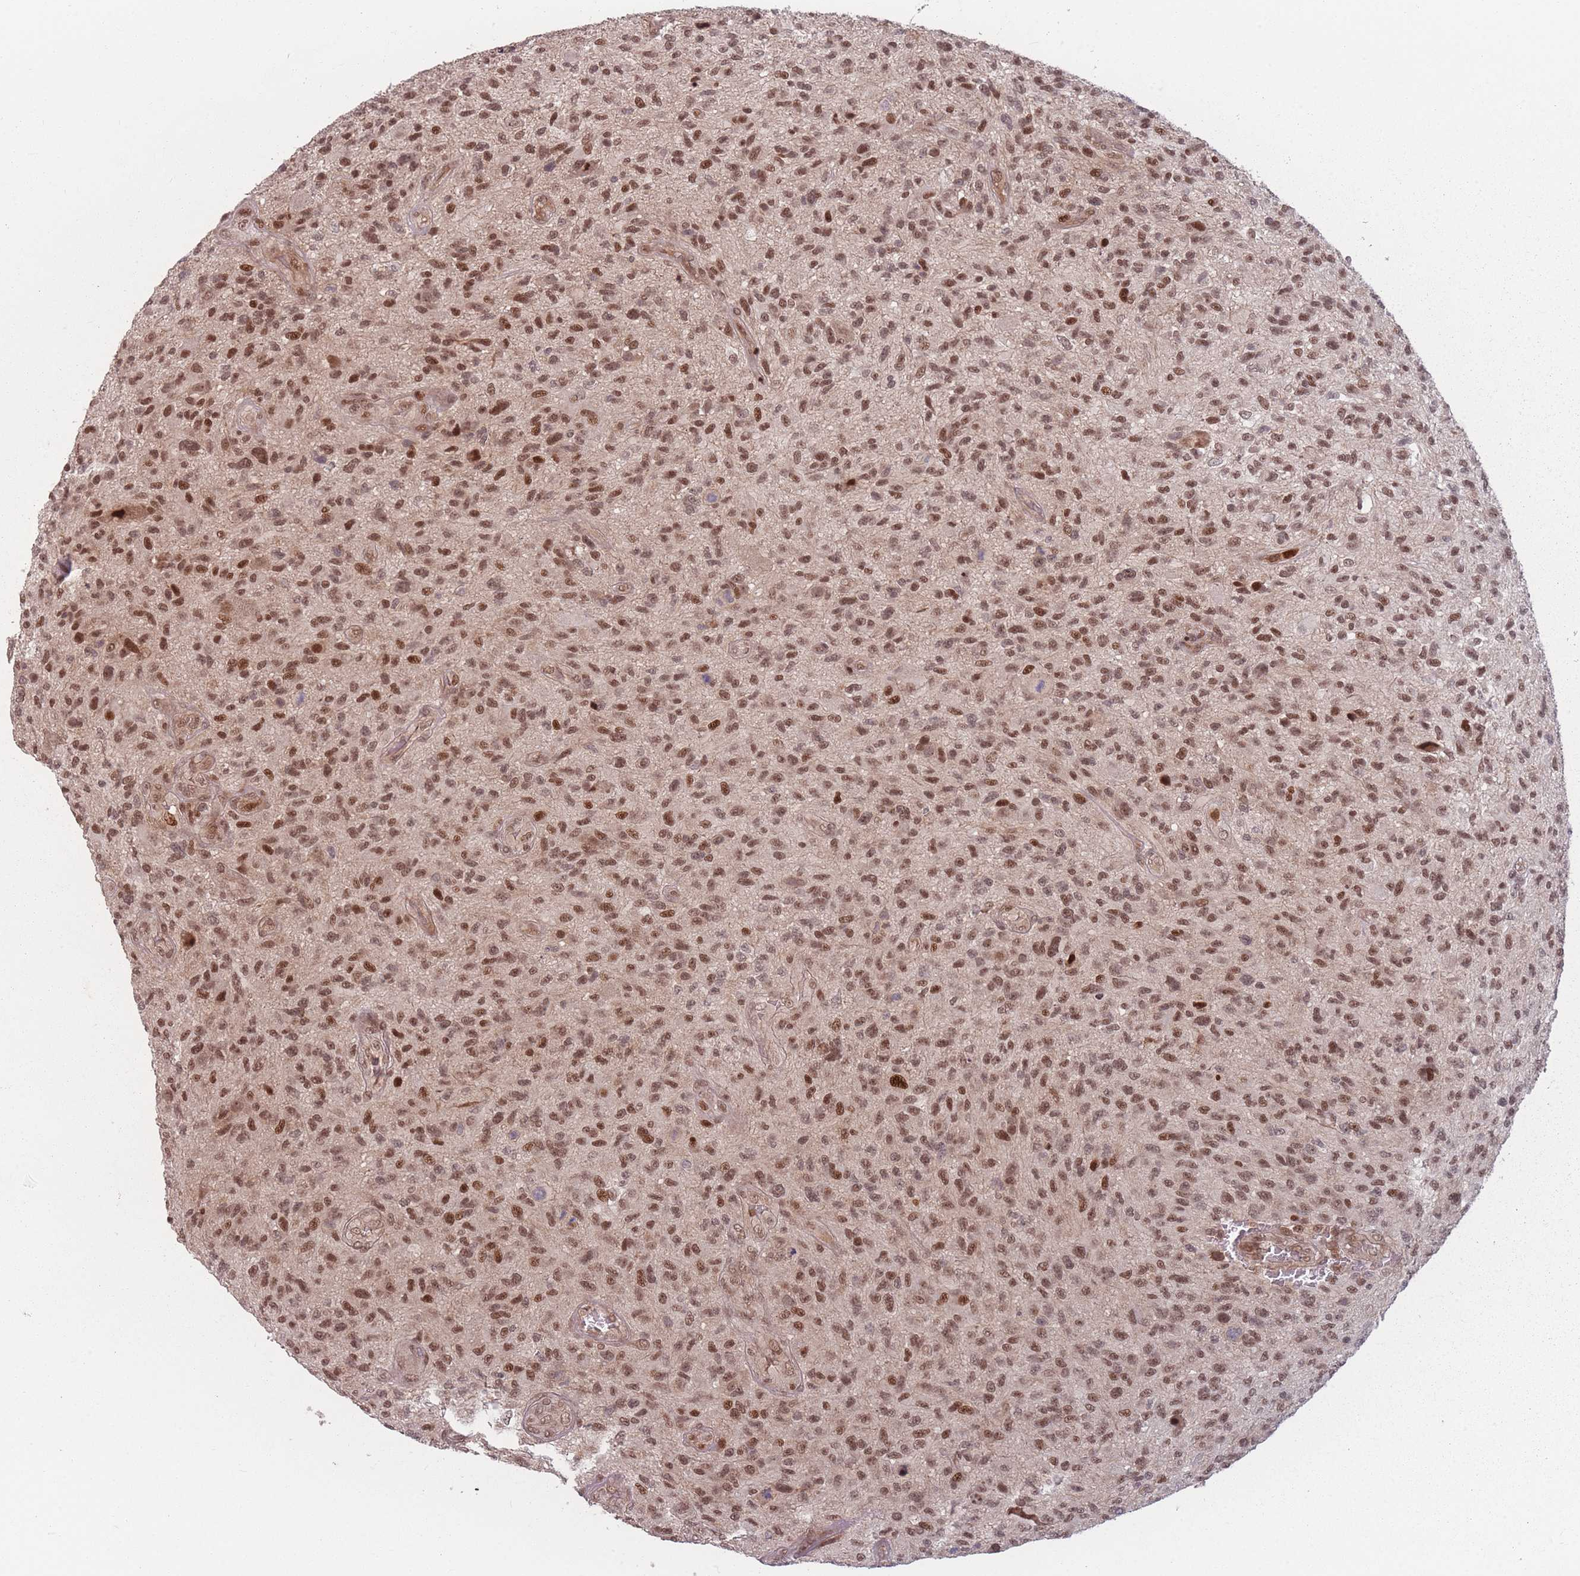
{"staining": {"intensity": "moderate", "quantity": ">75%", "location": "nuclear"}, "tissue": "glioma", "cell_type": "Tumor cells", "image_type": "cancer", "snomed": [{"axis": "morphology", "description": "Glioma, malignant, High grade"}, {"axis": "topography", "description": "Brain"}], "caption": "Tumor cells demonstrate moderate nuclear positivity in approximately >75% of cells in high-grade glioma (malignant).", "gene": "WDR55", "patient": {"sex": "male", "age": 47}}